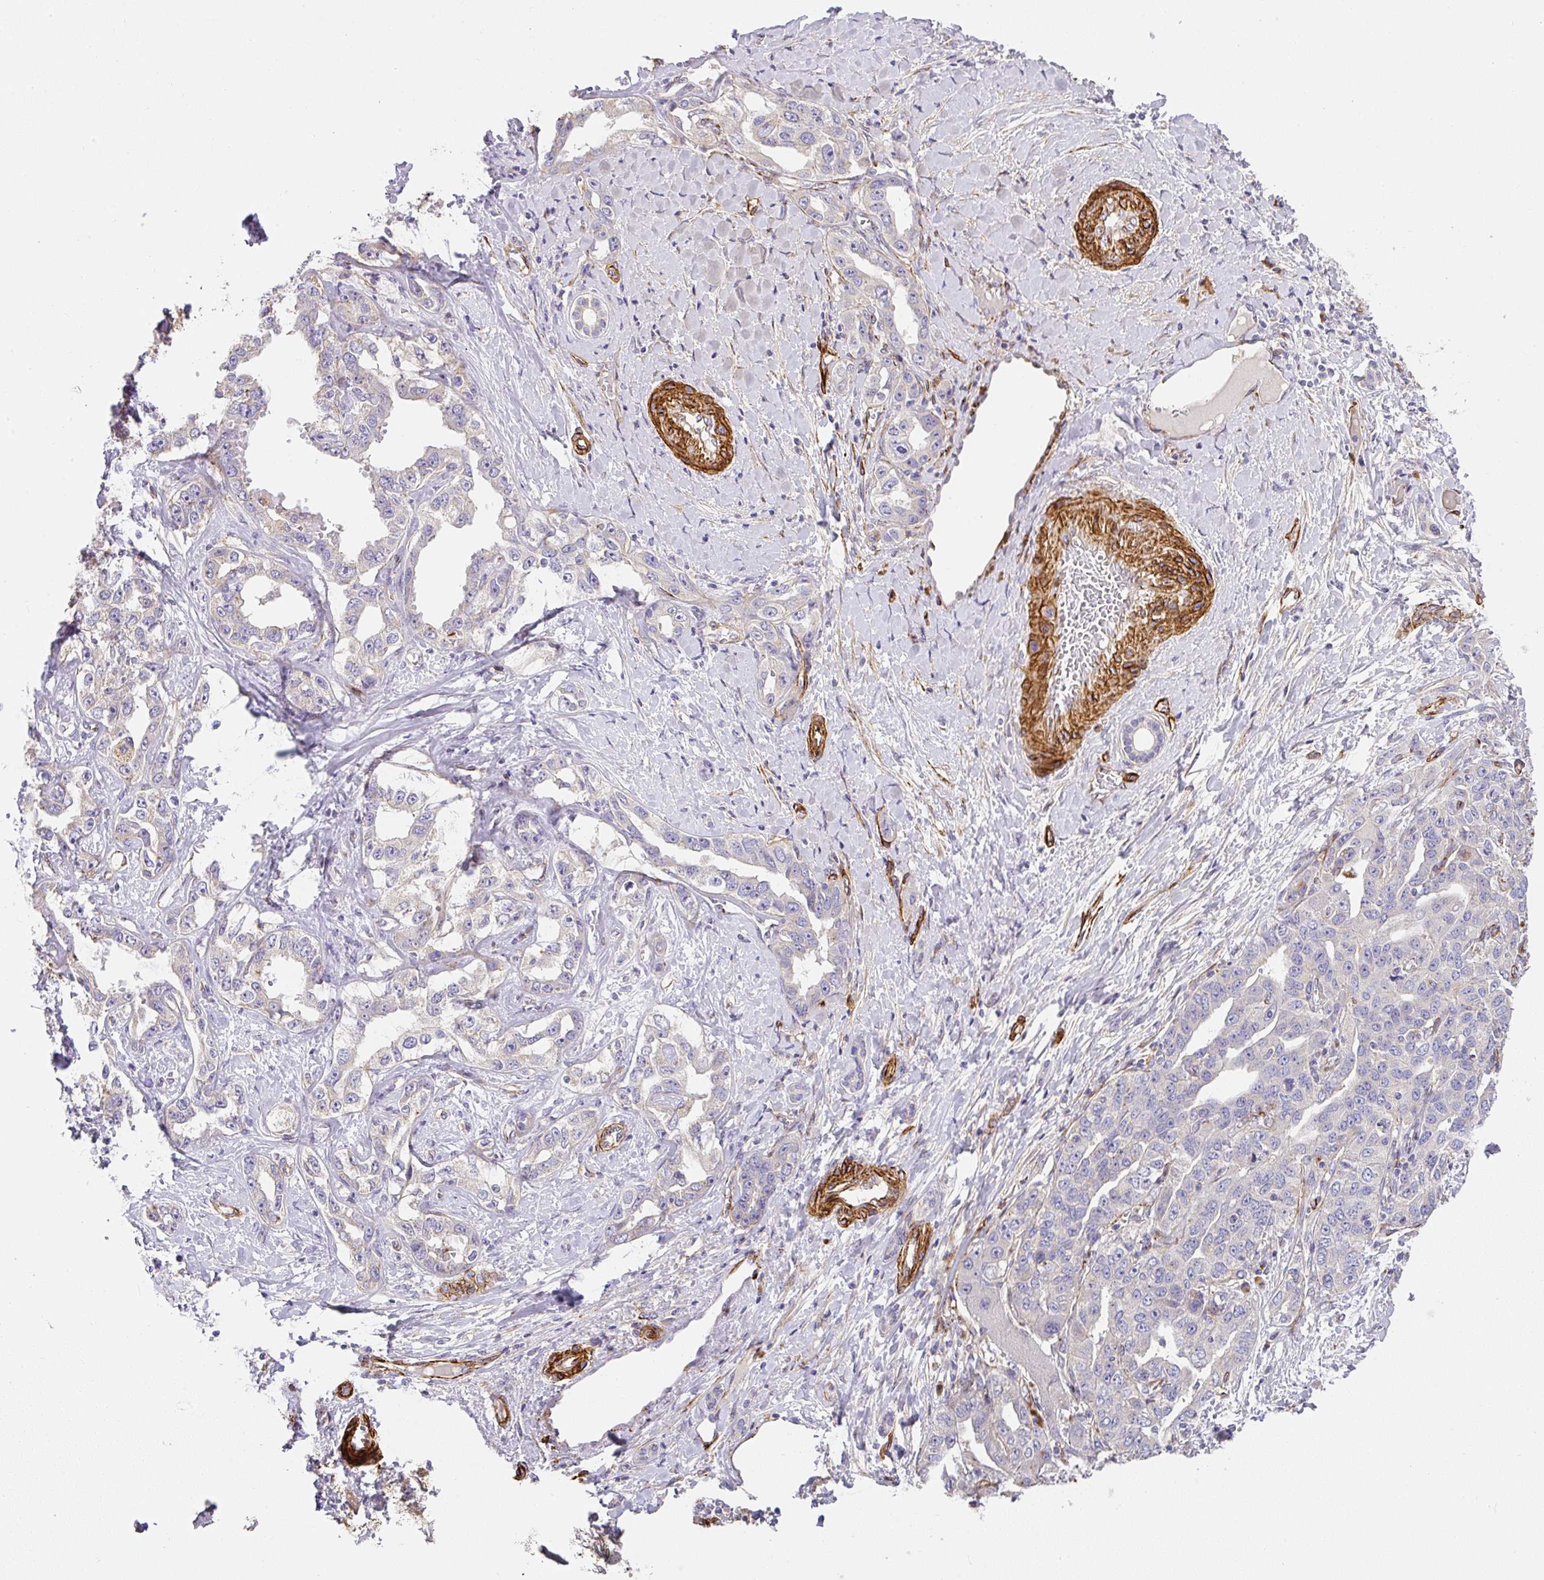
{"staining": {"intensity": "negative", "quantity": "none", "location": "none"}, "tissue": "liver cancer", "cell_type": "Tumor cells", "image_type": "cancer", "snomed": [{"axis": "morphology", "description": "Cholangiocarcinoma"}, {"axis": "topography", "description": "Liver"}], "caption": "Photomicrograph shows no significant protein staining in tumor cells of liver cancer.", "gene": "SLC25A17", "patient": {"sex": "male", "age": 59}}